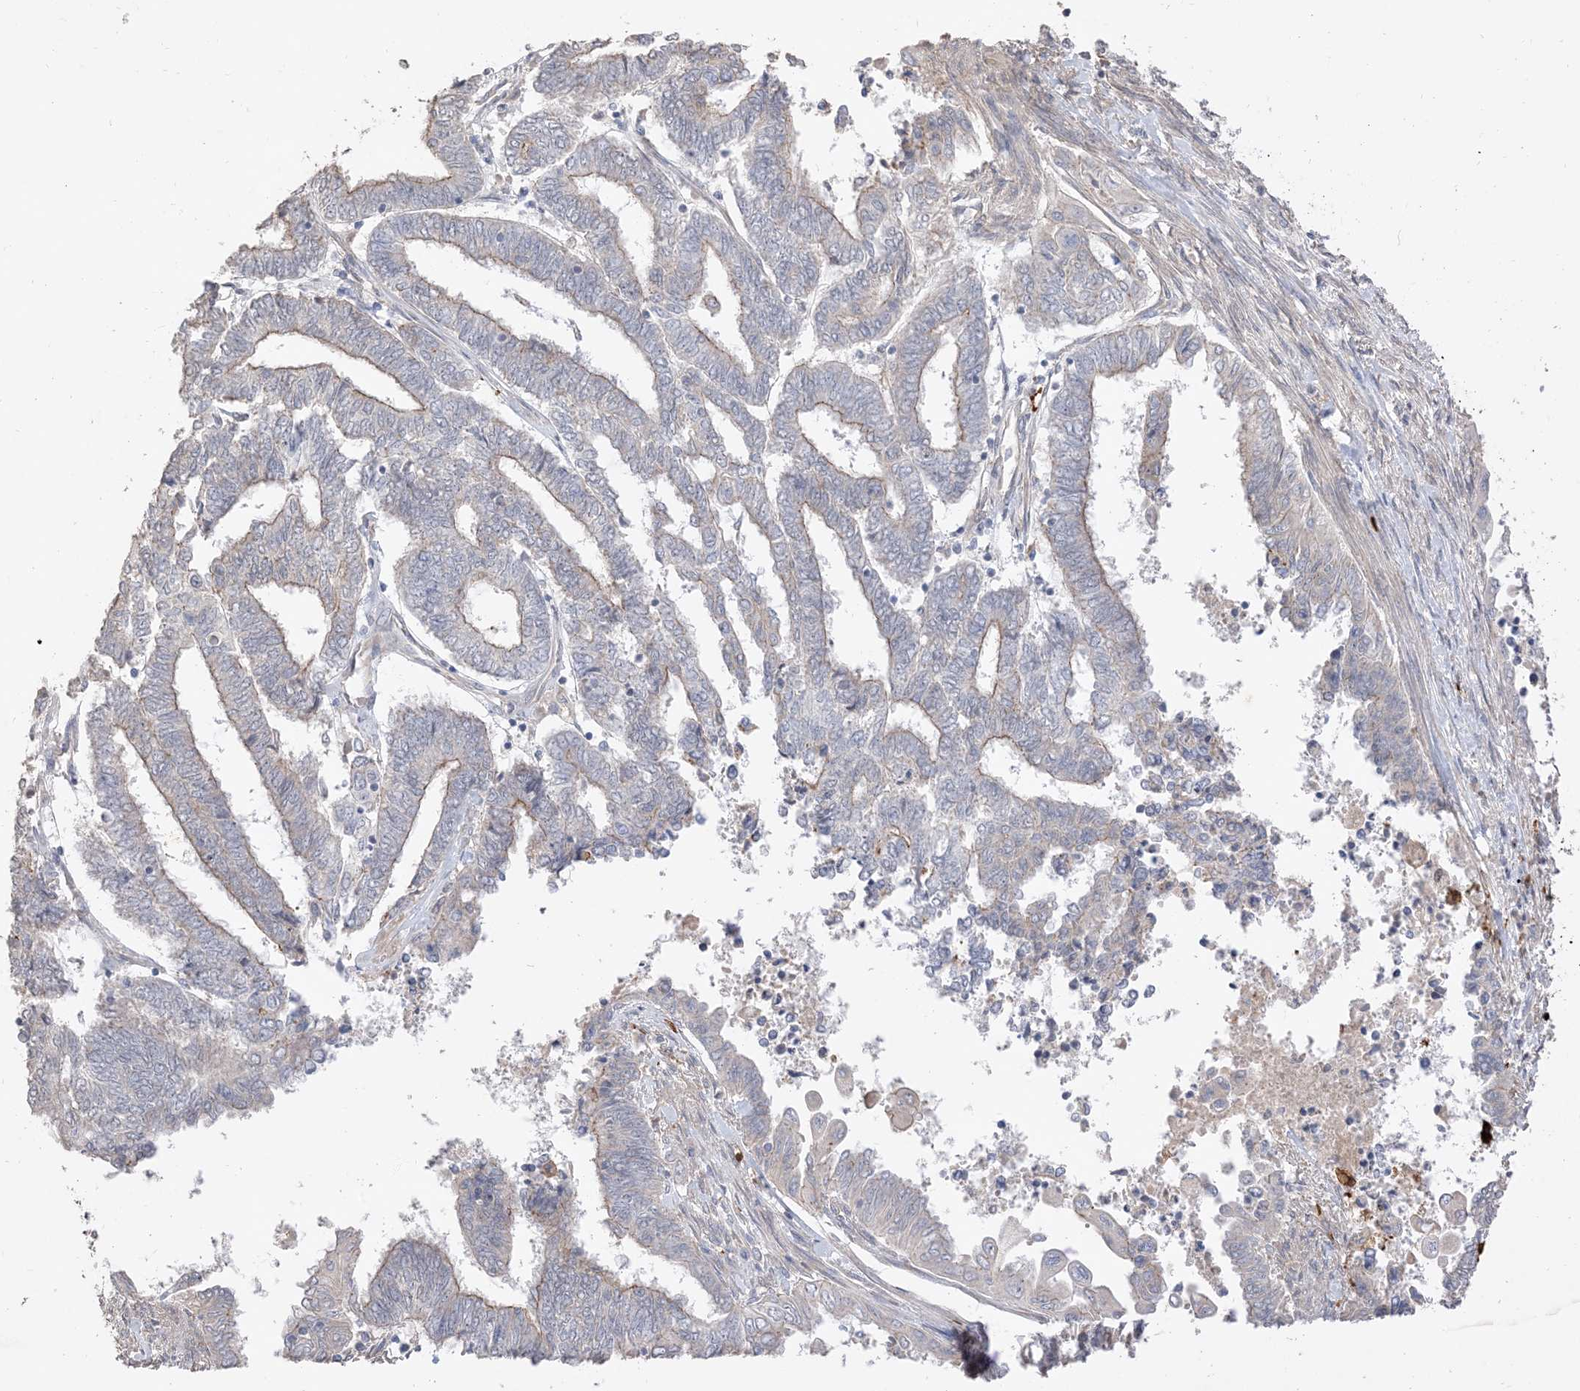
{"staining": {"intensity": "weak", "quantity": "<25%", "location": "cytoplasmic/membranous"}, "tissue": "endometrial cancer", "cell_type": "Tumor cells", "image_type": "cancer", "snomed": [{"axis": "morphology", "description": "Adenocarcinoma, NOS"}, {"axis": "topography", "description": "Uterus"}, {"axis": "topography", "description": "Endometrium"}], "caption": "Immunohistochemistry (IHC) of endometrial cancer demonstrates no expression in tumor cells. The staining was performed using DAB (3,3'-diaminobenzidine) to visualize the protein expression in brown, while the nuclei were stained in blue with hematoxylin (Magnification: 20x).", "gene": "RNF175", "patient": {"sex": "female", "age": 70}}